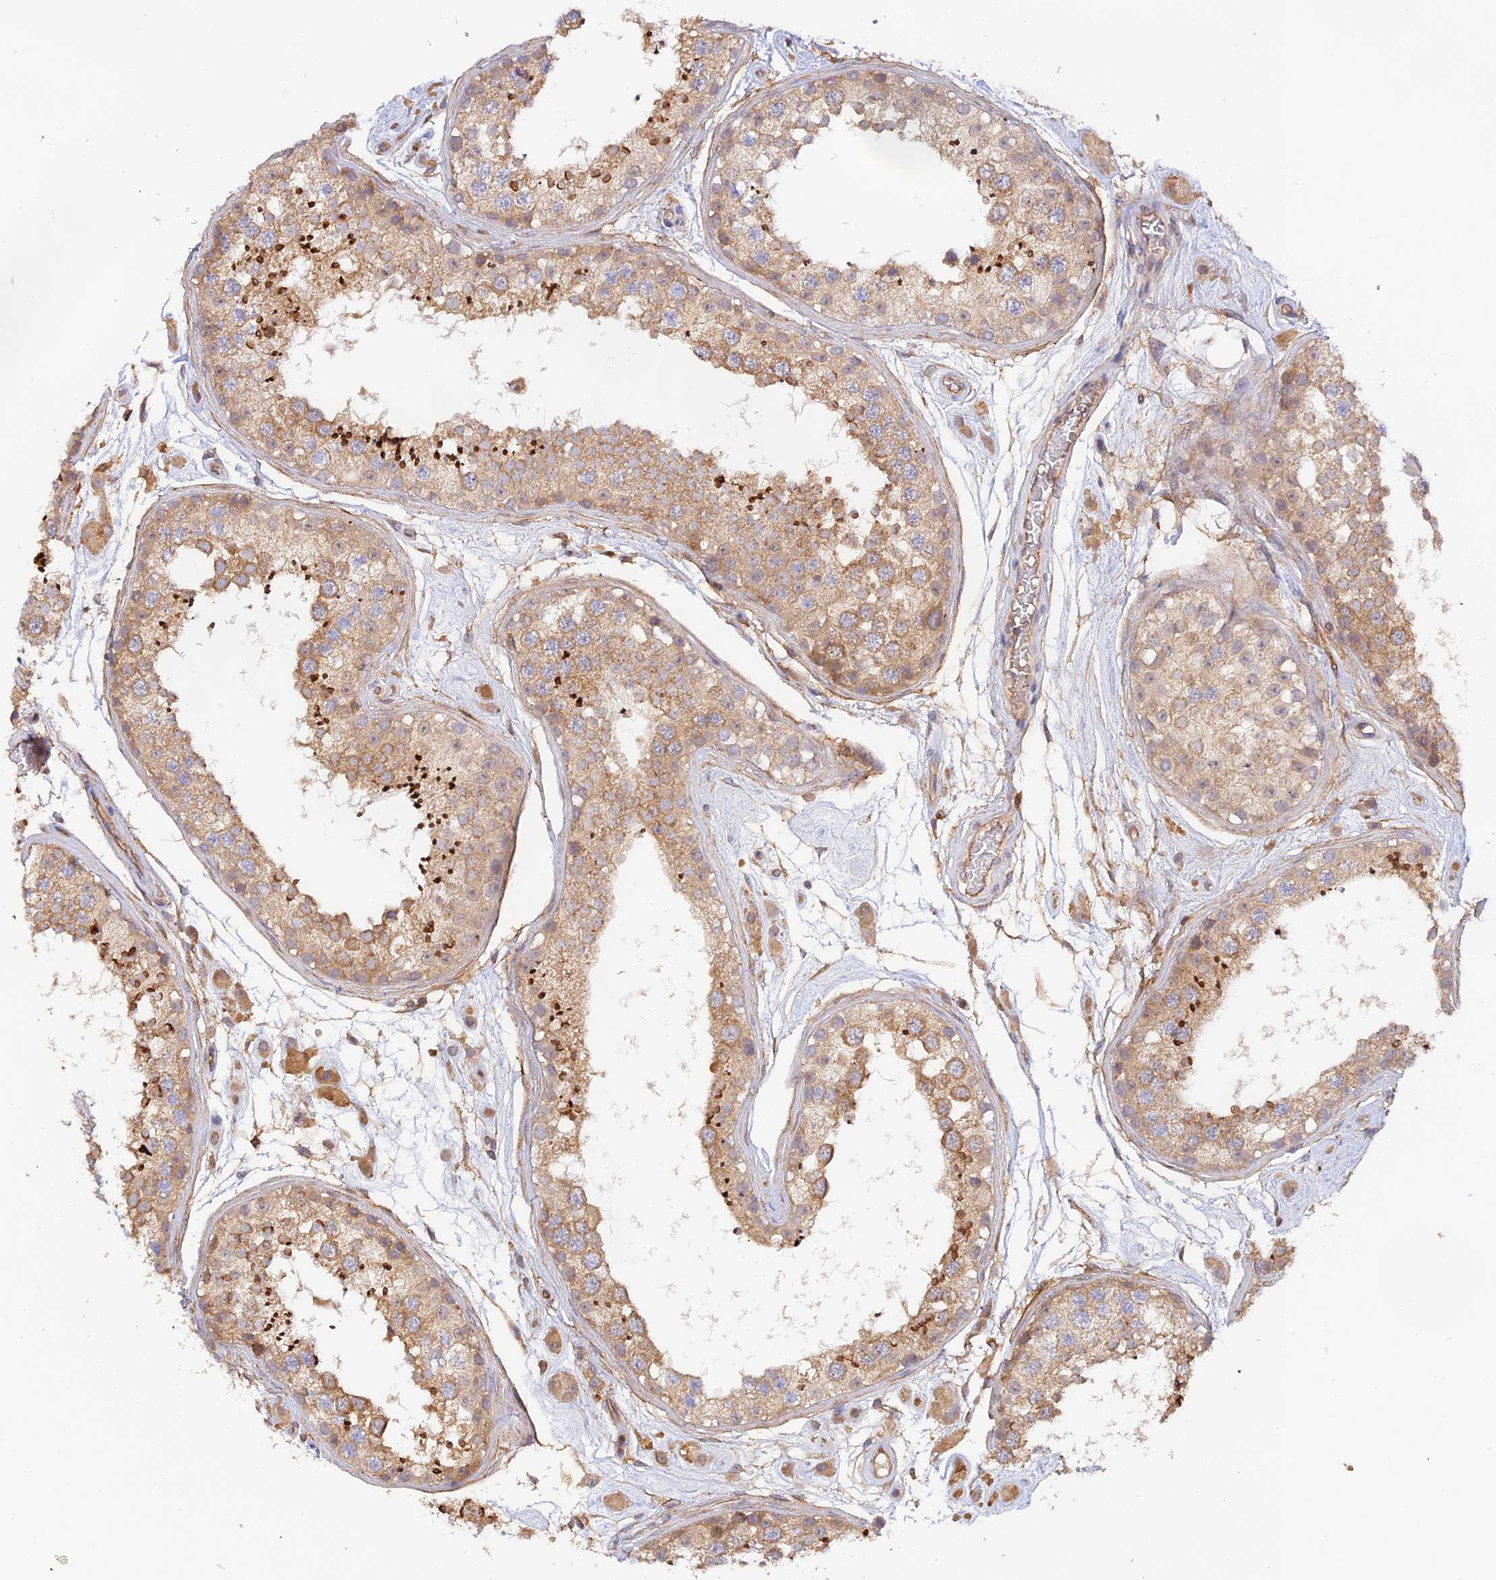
{"staining": {"intensity": "moderate", "quantity": ">75%", "location": "cytoplasmic/membranous"}, "tissue": "testis", "cell_type": "Cells in seminiferous ducts", "image_type": "normal", "snomed": [{"axis": "morphology", "description": "Normal tissue, NOS"}, {"axis": "topography", "description": "Testis"}], "caption": "DAB (3,3'-diaminobenzidine) immunohistochemical staining of unremarkable testis shows moderate cytoplasmic/membranous protein positivity in approximately >75% of cells in seminiferous ducts. (DAB (3,3'-diaminobenzidine) IHC, brown staining for protein, blue staining for nuclei).", "gene": "MYO9A", "patient": {"sex": "male", "age": 25}}